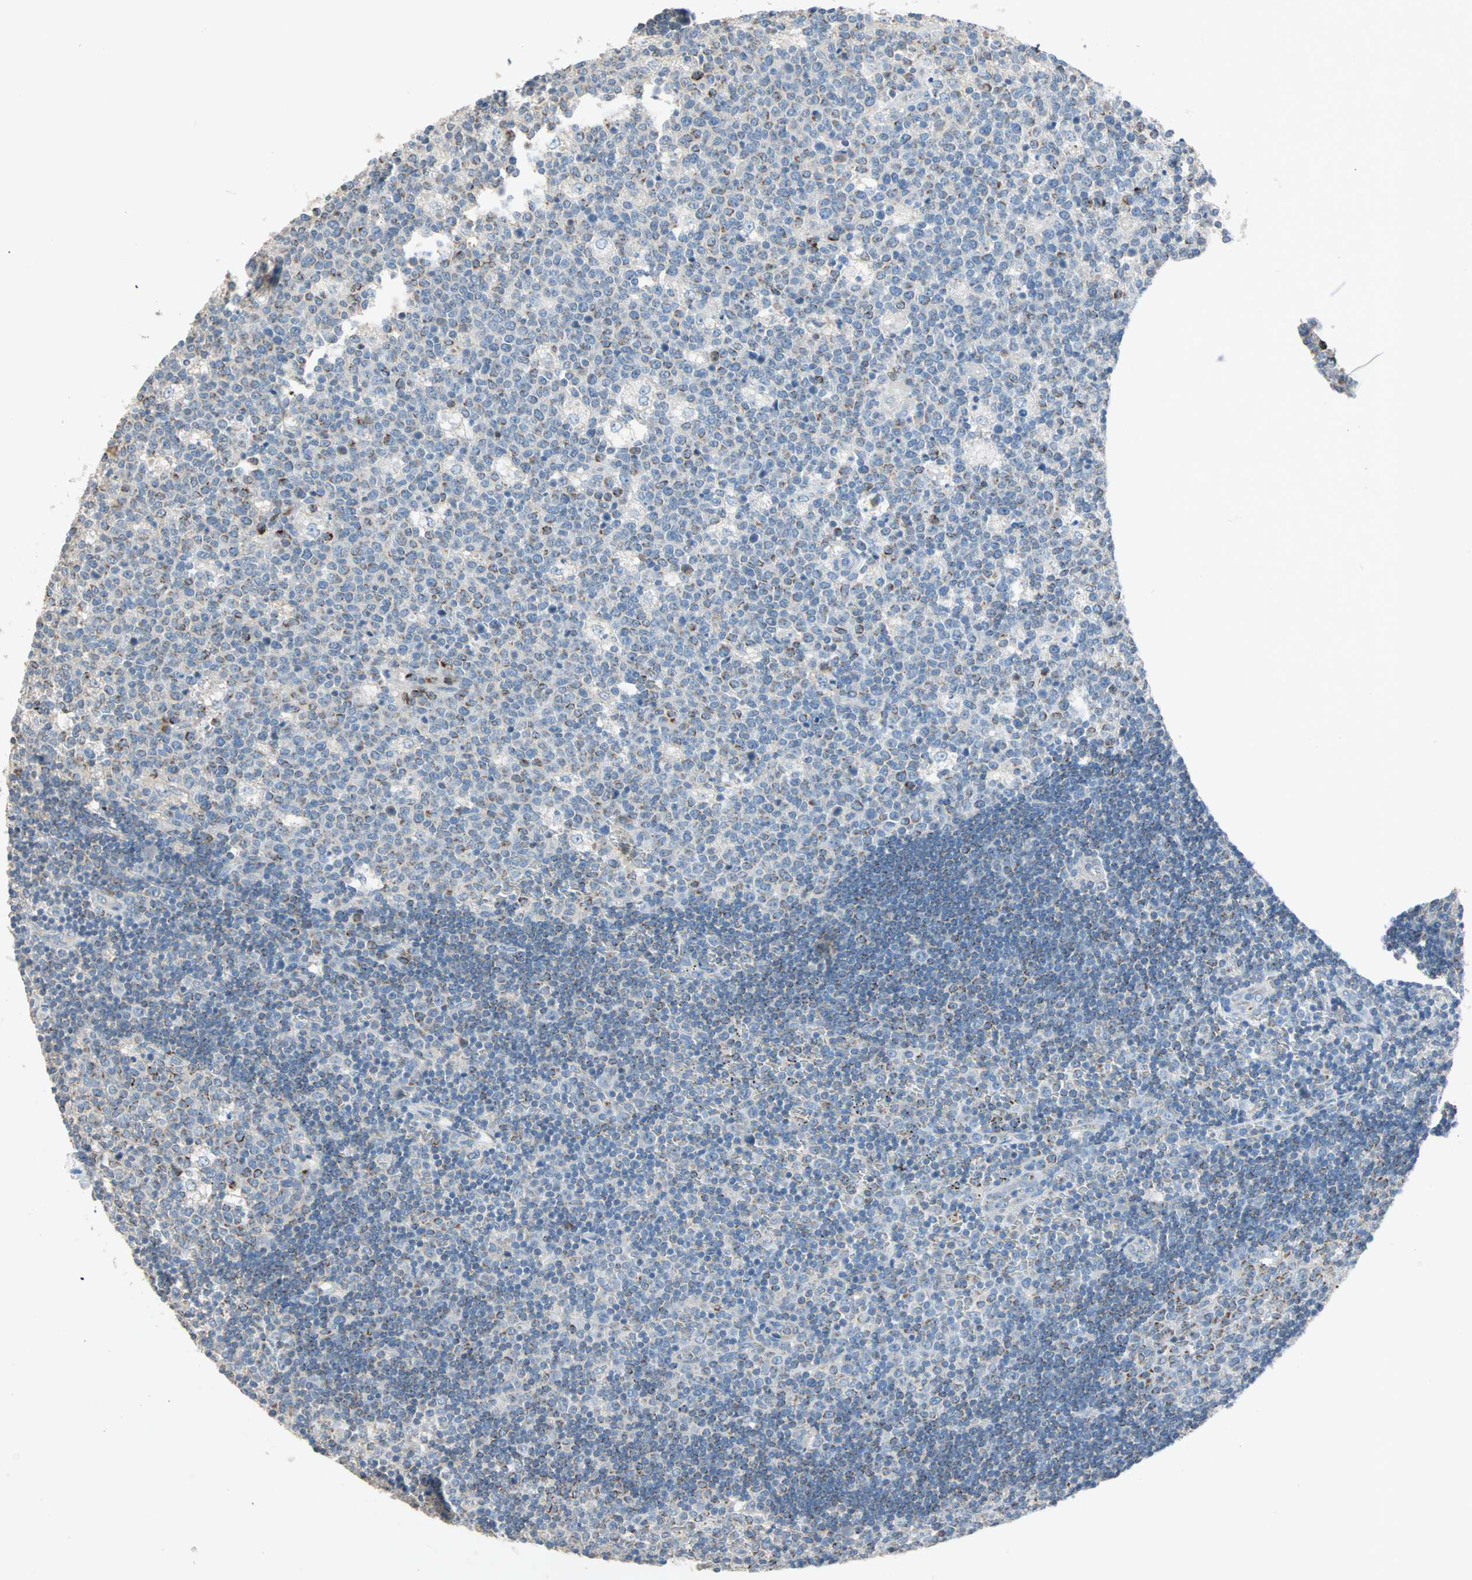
{"staining": {"intensity": "moderate", "quantity": "25%-75%", "location": "cytoplasmic/membranous"}, "tissue": "lymph node", "cell_type": "Germinal center cells", "image_type": "normal", "snomed": [{"axis": "morphology", "description": "Normal tissue, NOS"}, {"axis": "topography", "description": "Lymph node"}, {"axis": "topography", "description": "Salivary gland"}], "caption": "Moderate cytoplasmic/membranous expression for a protein is seen in about 25%-75% of germinal center cells of benign lymph node using IHC.", "gene": "ACVRL1", "patient": {"sex": "male", "age": 8}}